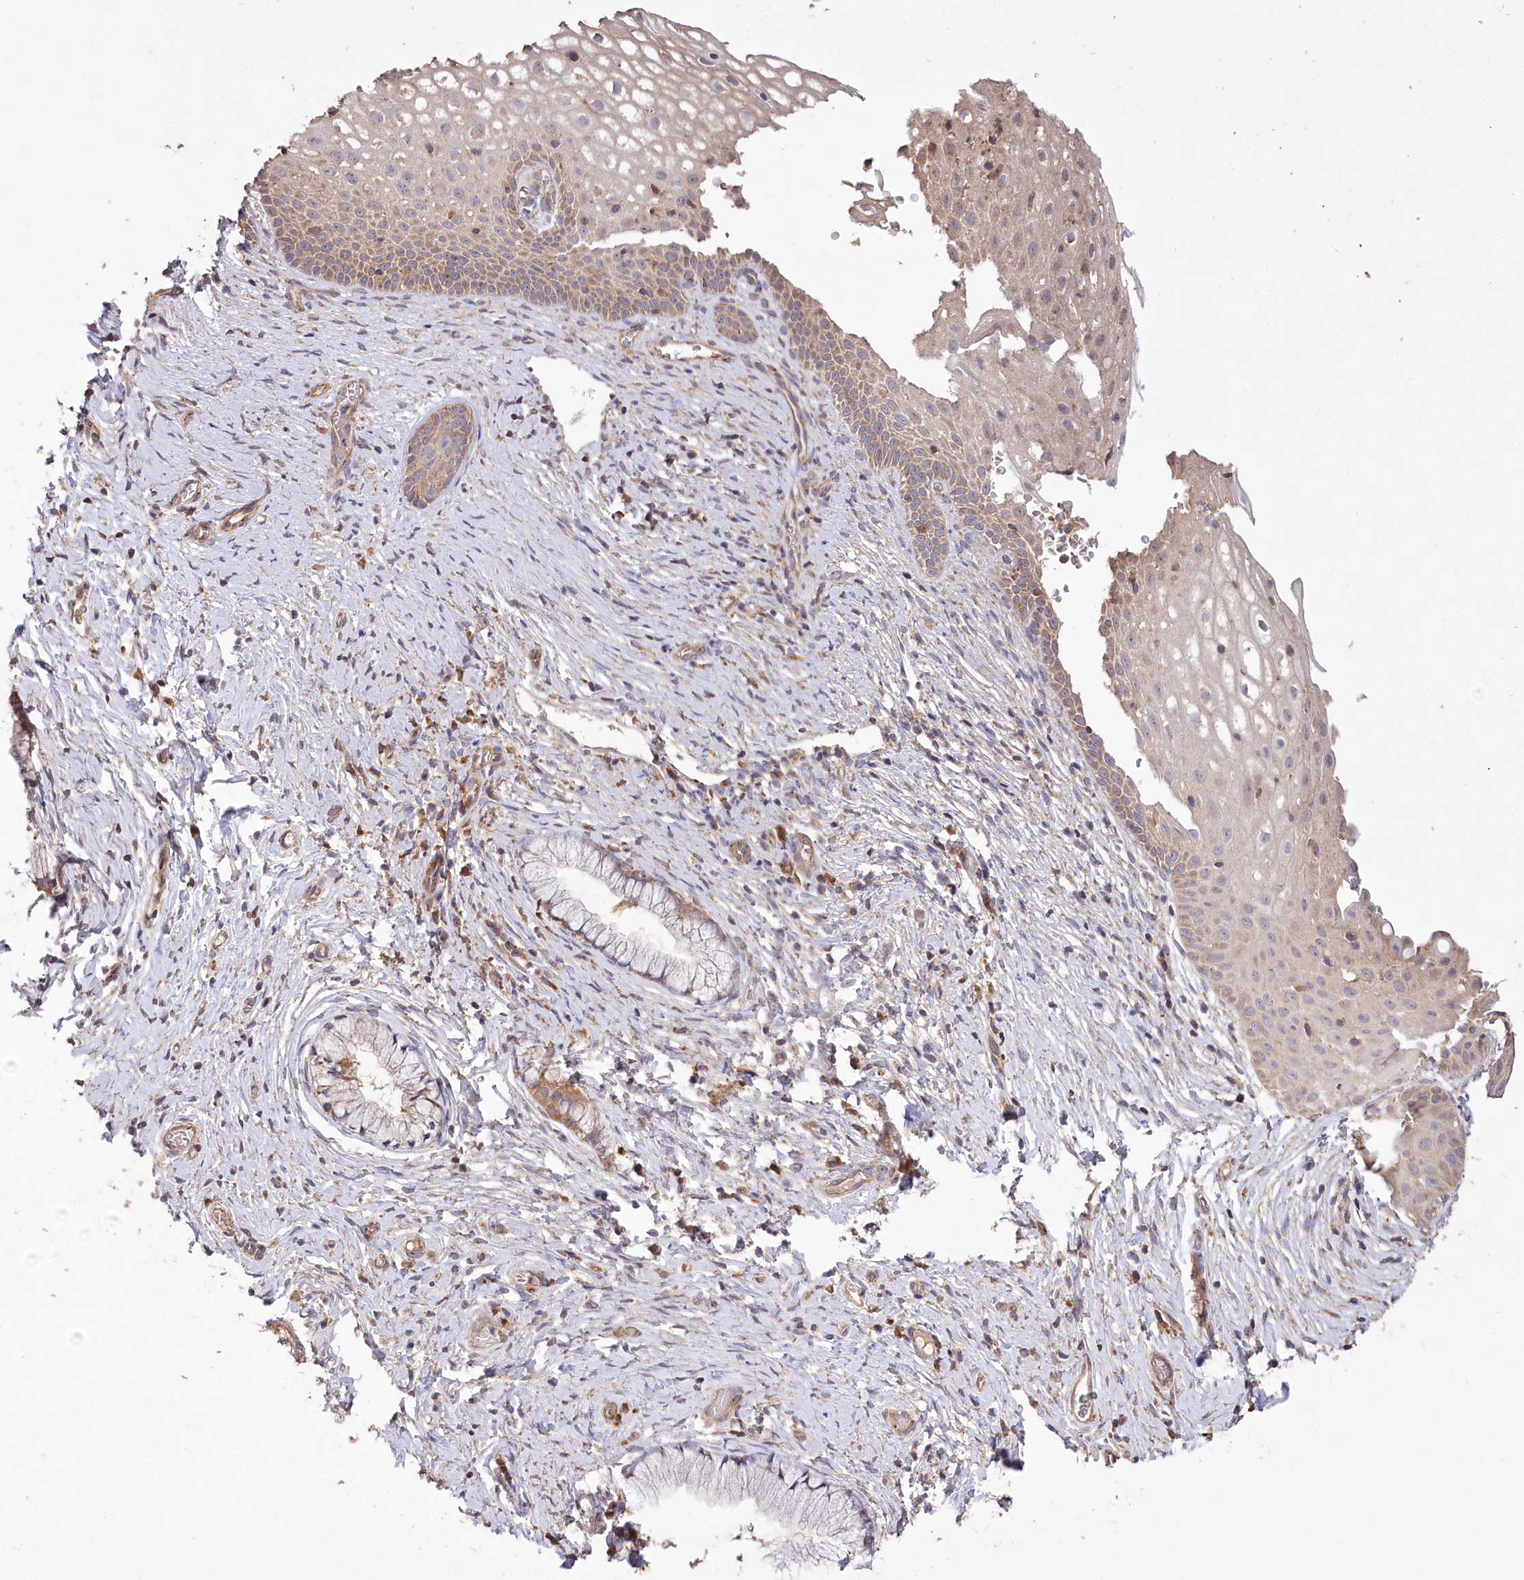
{"staining": {"intensity": "weak", "quantity": "<25%", "location": "cytoplasmic/membranous"}, "tissue": "cervix", "cell_type": "Glandular cells", "image_type": "normal", "snomed": [{"axis": "morphology", "description": "Normal tissue, NOS"}, {"axis": "topography", "description": "Cervix"}], "caption": "Unremarkable cervix was stained to show a protein in brown. There is no significant staining in glandular cells. (DAB (3,3'-diaminobenzidine) immunohistochemistry (IHC) visualized using brightfield microscopy, high magnification).", "gene": "PRSS53", "patient": {"sex": "female", "age": 33}}